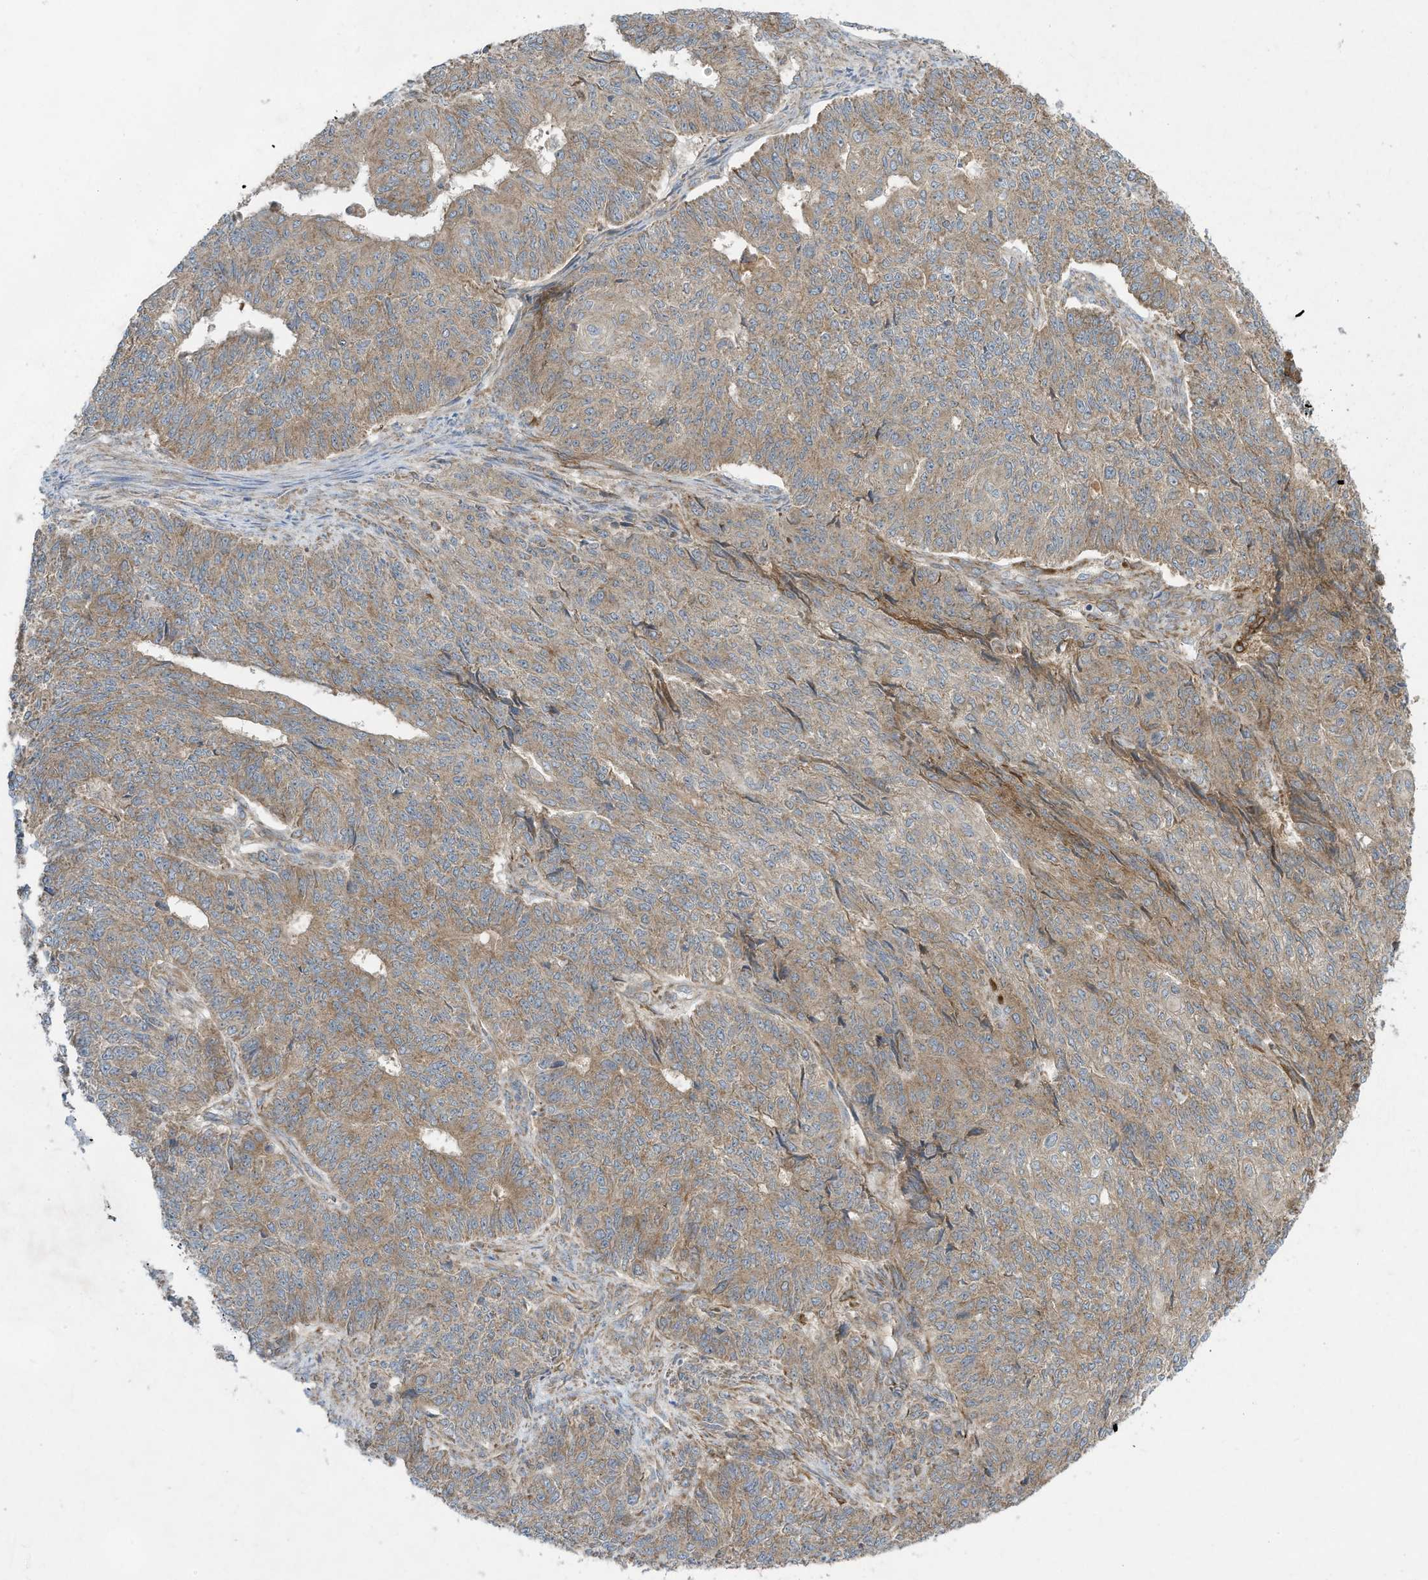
{"staining": {"intensity": "moderate", "quantity": ">75%", "location": "cytoplasmic/membranous"}, "tissue": "endometrial cancer", "cell_type": "Tumor cells", "image_type": "cancer", "snomed": [{"axis": "morphology", "description": "Adenocarcinoma, NOS"}, {"axis": "topography", "description": "Endometrium"}], "caption": "Endometrial cancer (adenocarcinoma) stained with a brown dye reveals moderate cytoplasmic/membranous positive positivity in about >75% of tumor cells.", "gene": "SYNJ2", "patient": {"sex": "female", "age": 32}}